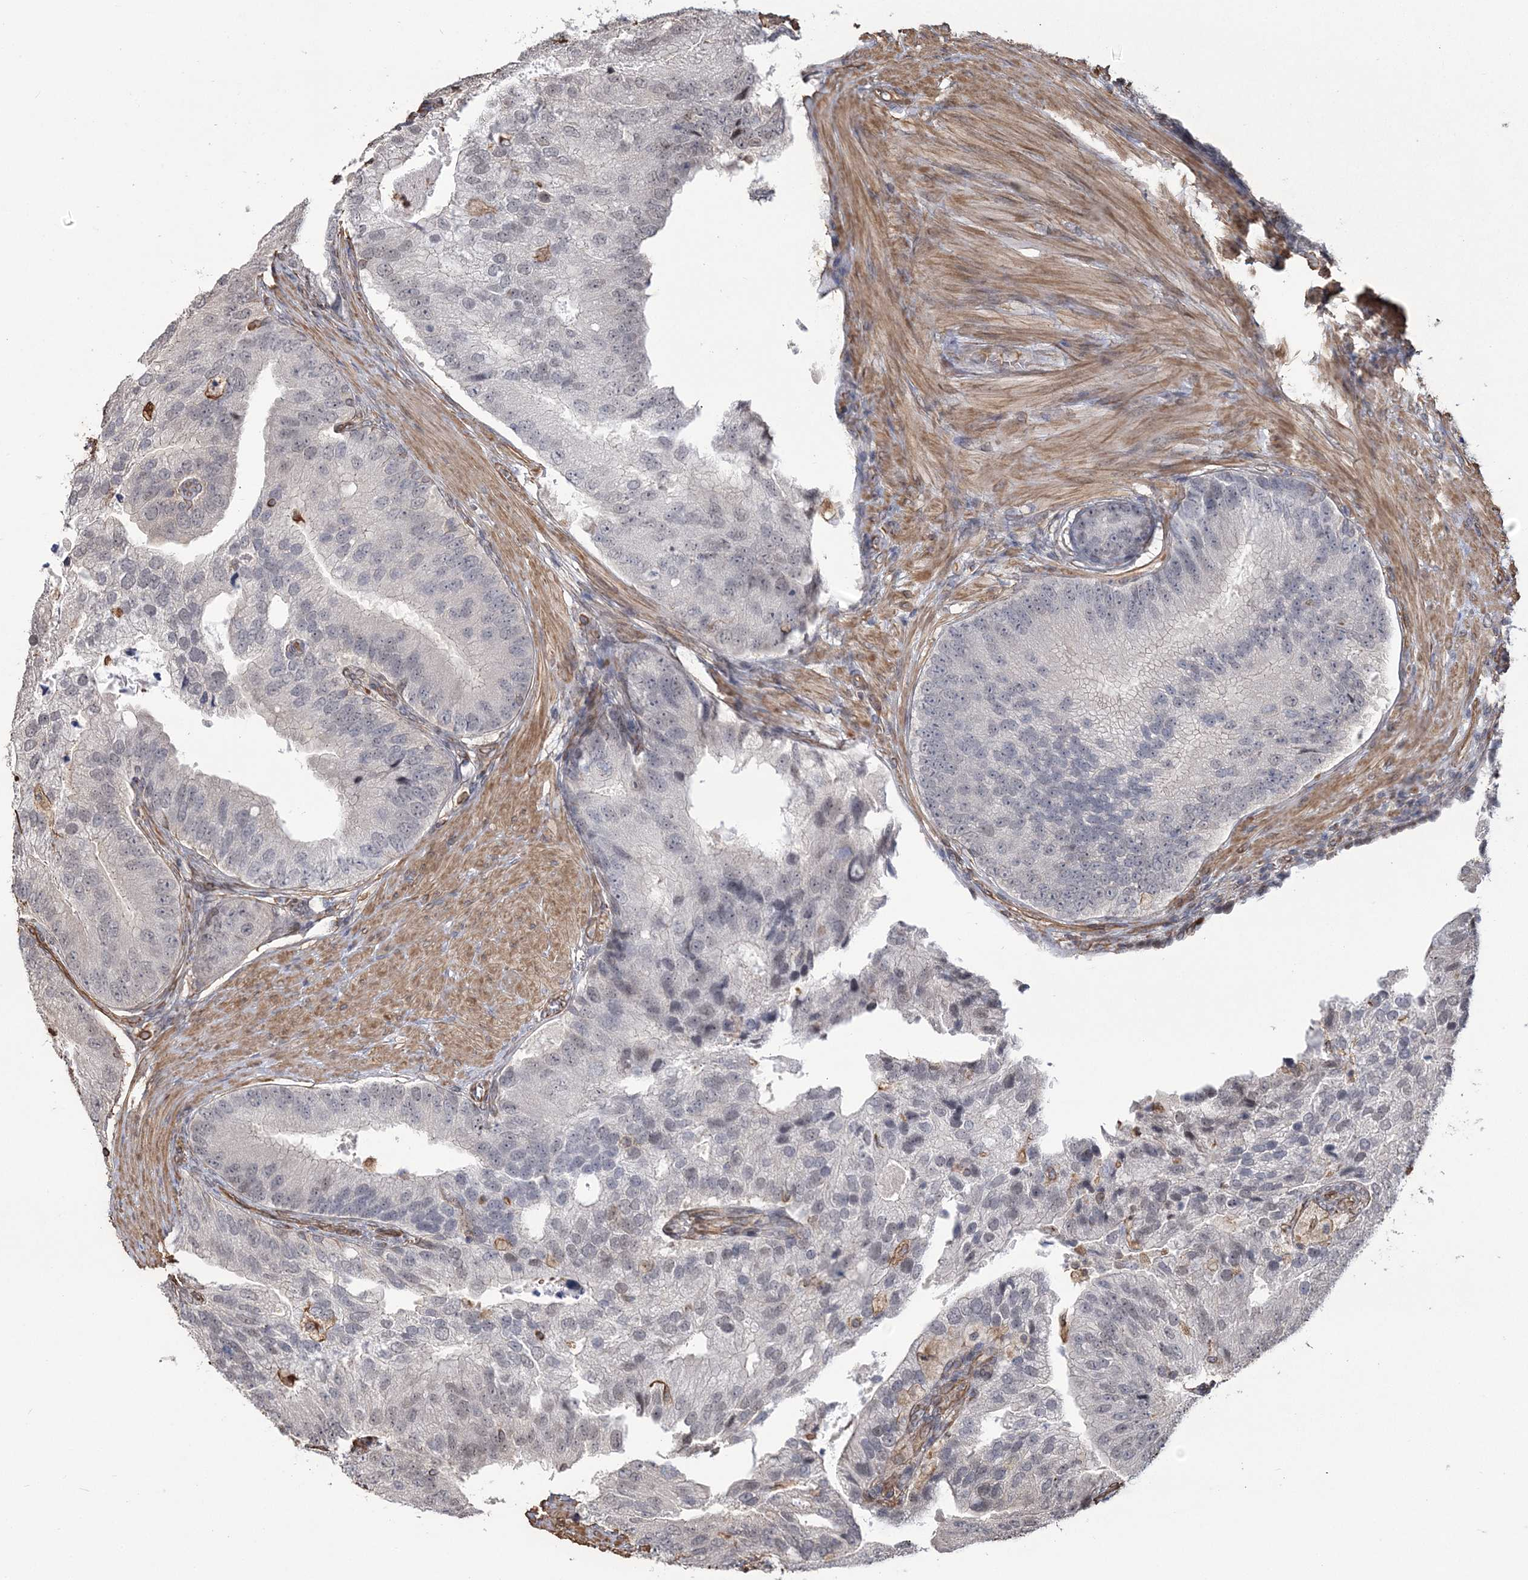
{"staining": {"intensity": "negative", "quantity": "none", "location": "none"}, "tissue": "prostate cancer", "cell_type": "Tumor cells", "image_type": "cancer", "snomed": [{"axis": "morphology", "description": "Adenocarcinoma, High grade"}, {"axis": "topography", "description": "Prostate"}], "caption": "A histopathology image of prostate cancer (high-grade adenocarcinoma) stained for a protein displays no brown staining in tumor cells.", "gene": "ATP11B", "patient": {"sex": "male", "age": 70}}